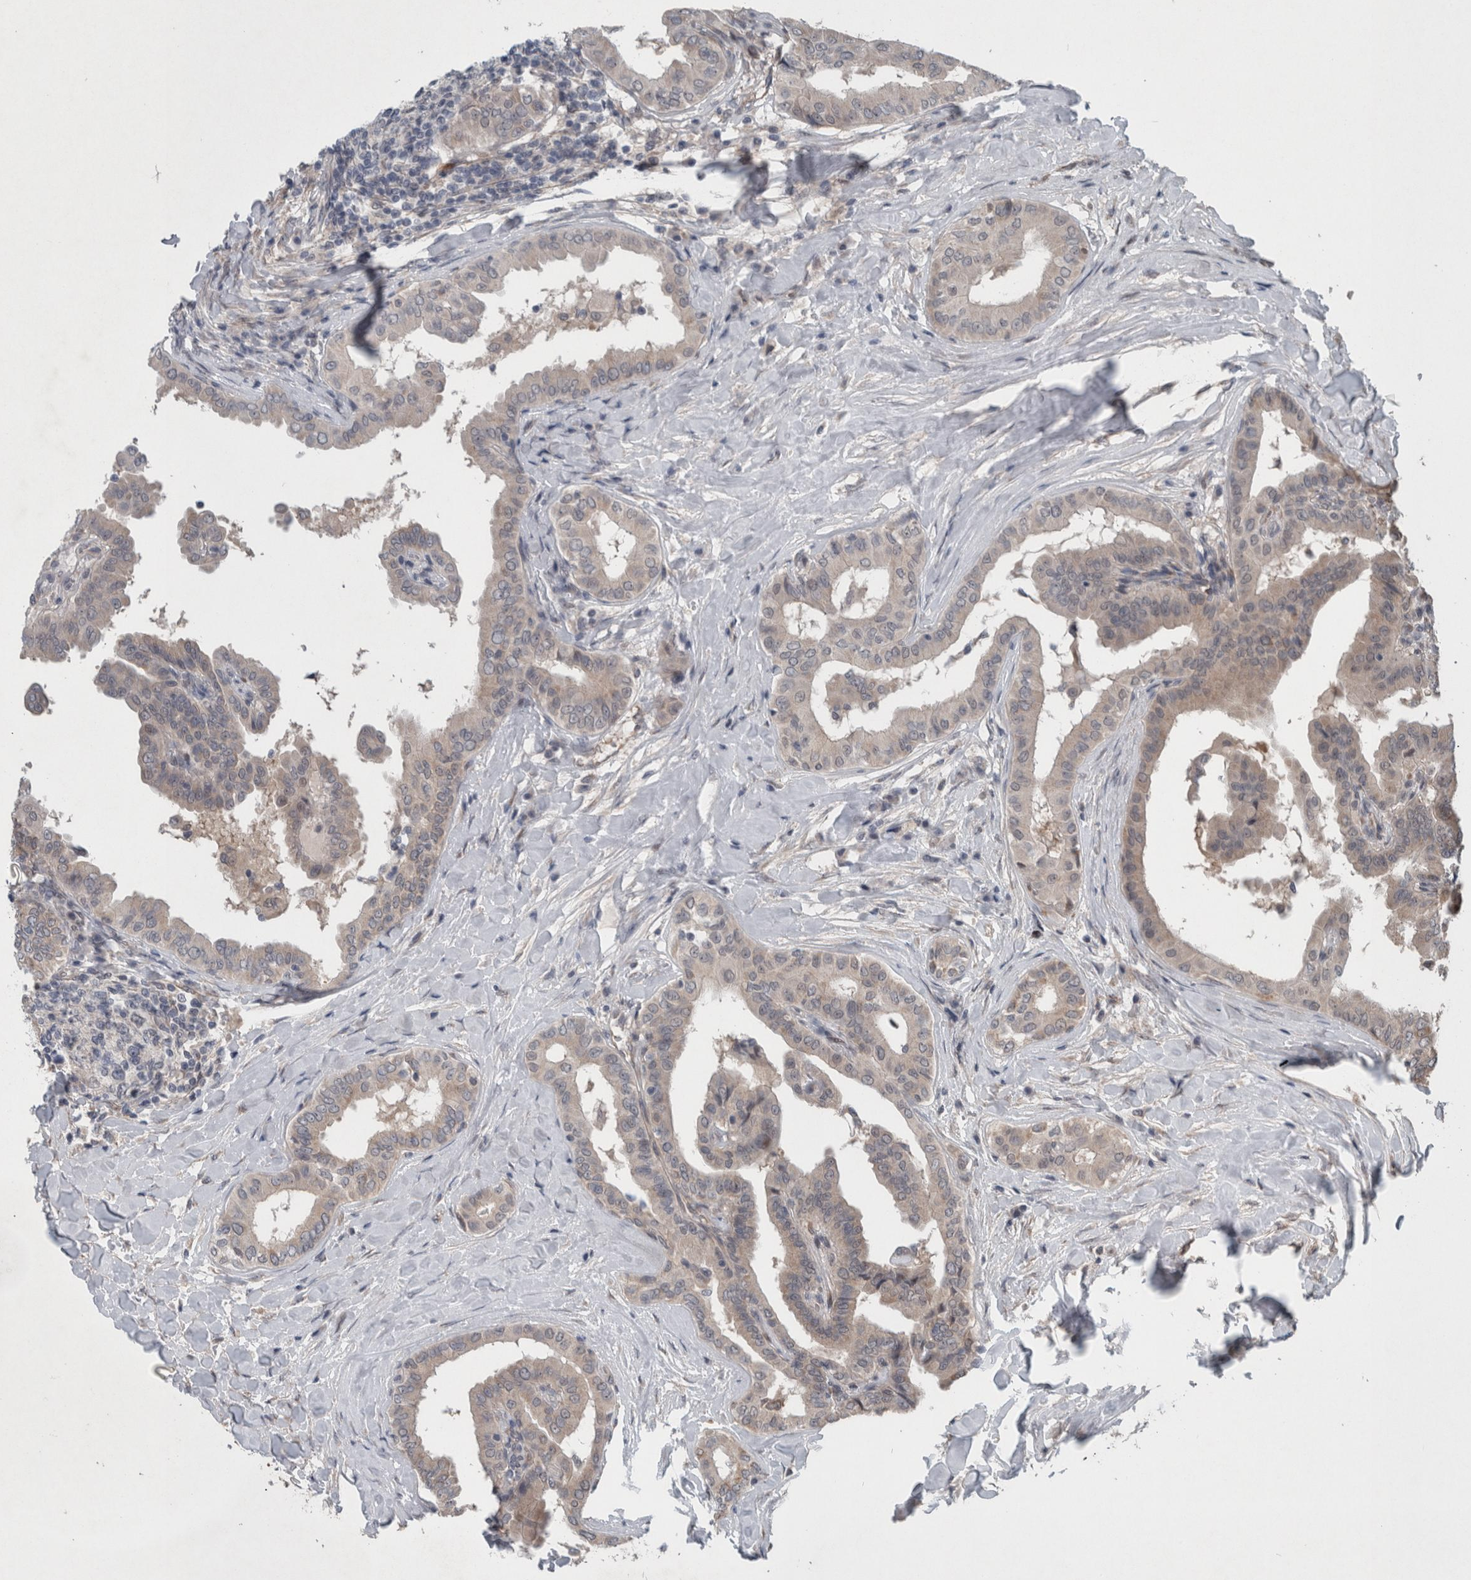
{"staining": {"intensity": "weak", "quantity": "<25%", "location": "cytoplasmic/membranous"}, "tissue": "thyroid cancer", "cell_type": "Tumor cells", "image_type": "cancer", "snomed": [{"axis": "morphology", "description": "Papillary adenocarcinoma, NOS"}, {"axis": "topography", "description": "Thyroid gland"}], "caption": "High magnification brightfield microscopy of thyroid cancer stained with DAB (3,3'-diaminobenzidine) (brown) and counterstained with hematoxylin (blue): tumor cells show no significant positivity.", "gene": "GIMAP6", "patient": {"sex": "male", "age": 33}}